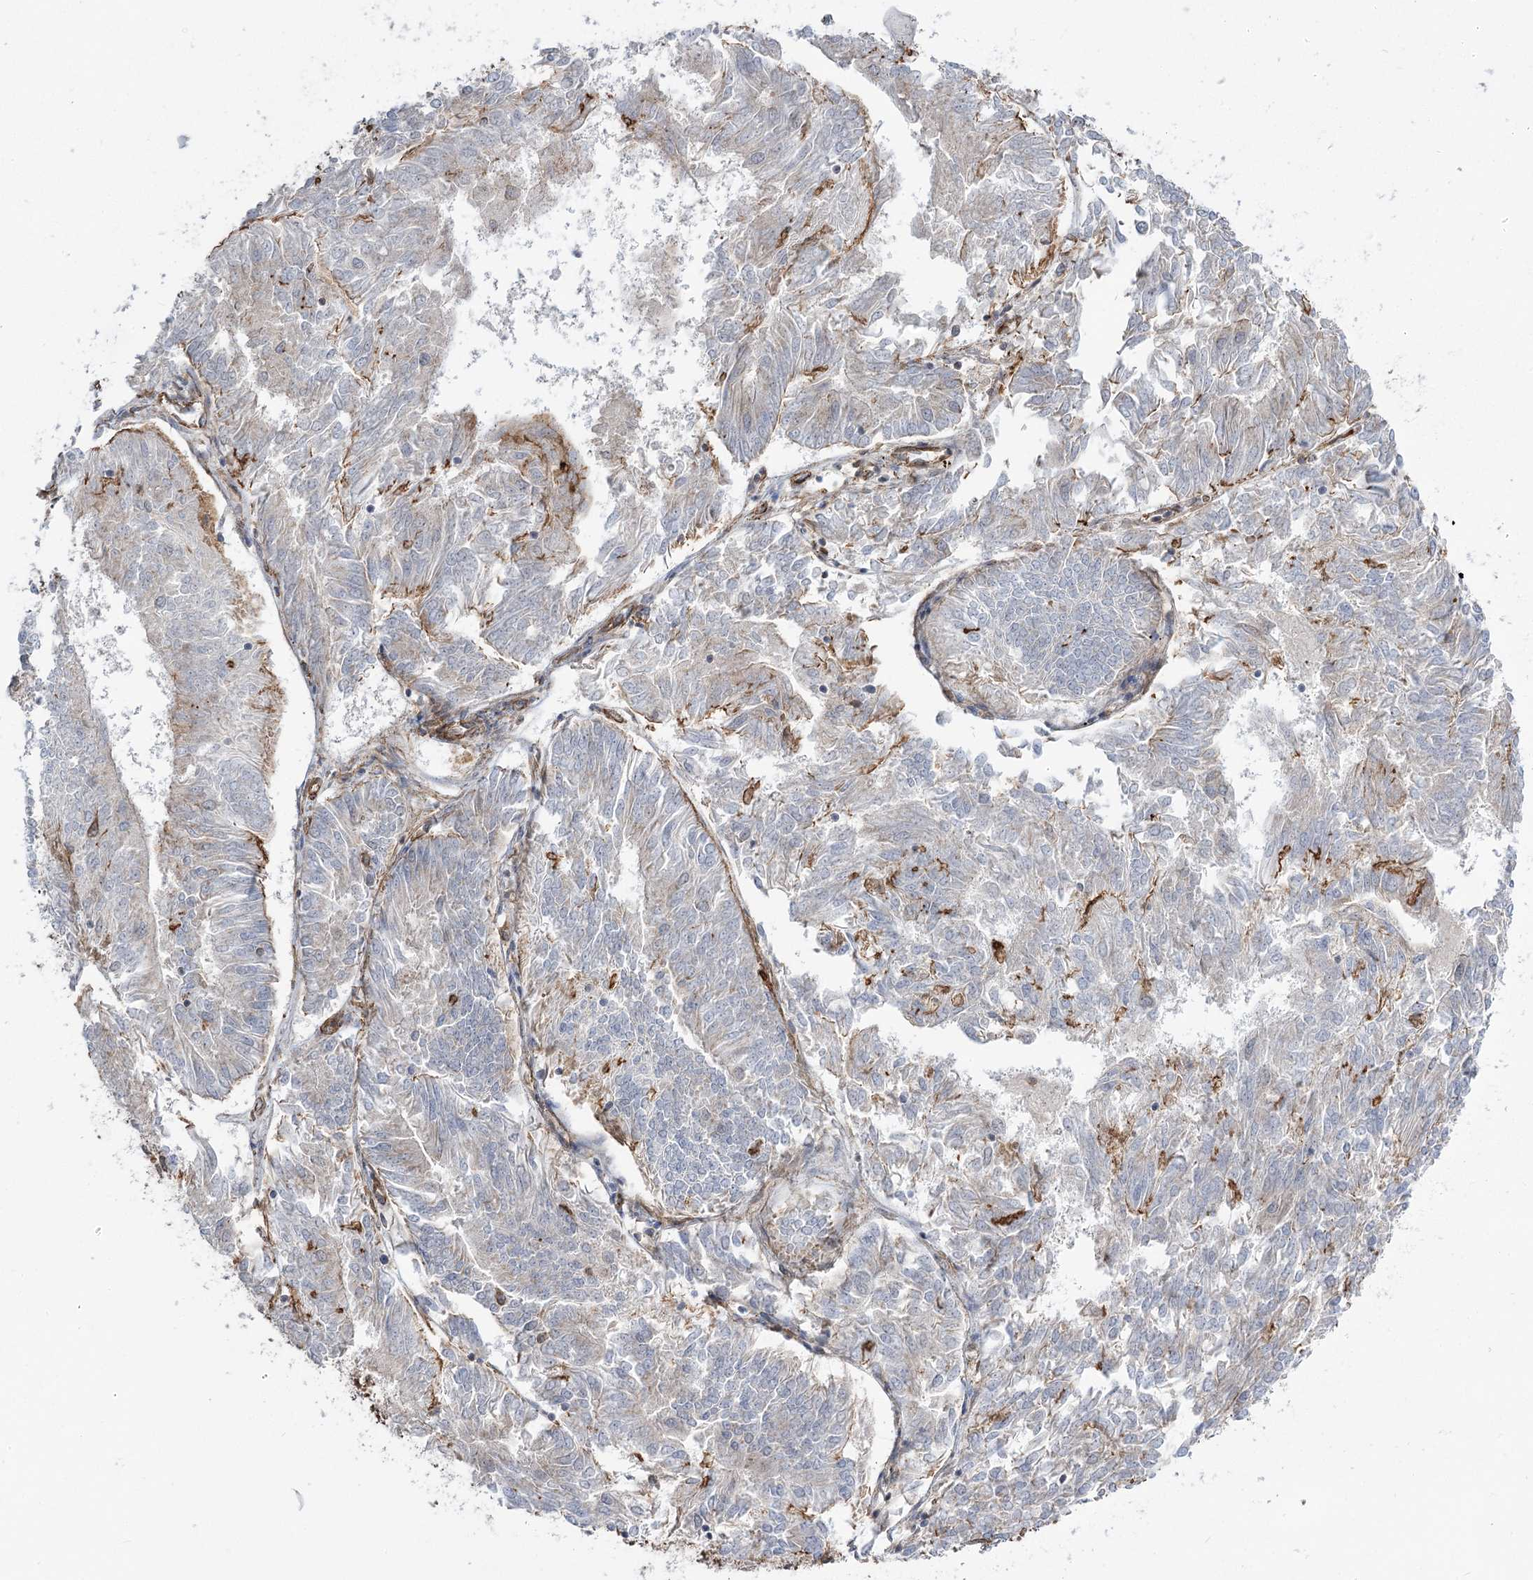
{"staining": {"intensity": "negative", "quantity": "none", "location": "none"}, "tissue": "endometrial cancer", "cell_type": "Tumor cells", "image_type": "cancer", "snomed": [{"axis": "morphology", "description": "Adenocarcinoma, NOS"}, {"axis": "topography", "description": "Endometrium"}], "caption": "Immunohistochemical staining of endometrial adenocarcinoma exhibits no significant expression in tumor cells. Brightfield microscopy of immunohistochemistry (IHC) stained with DAB (3,3'-diaminobenzidine) (brown) and hematoxylin (blue), captured at high magnification.", "gene": "SH3BP5L", "patient": {"sex": "female", "age": 86}}